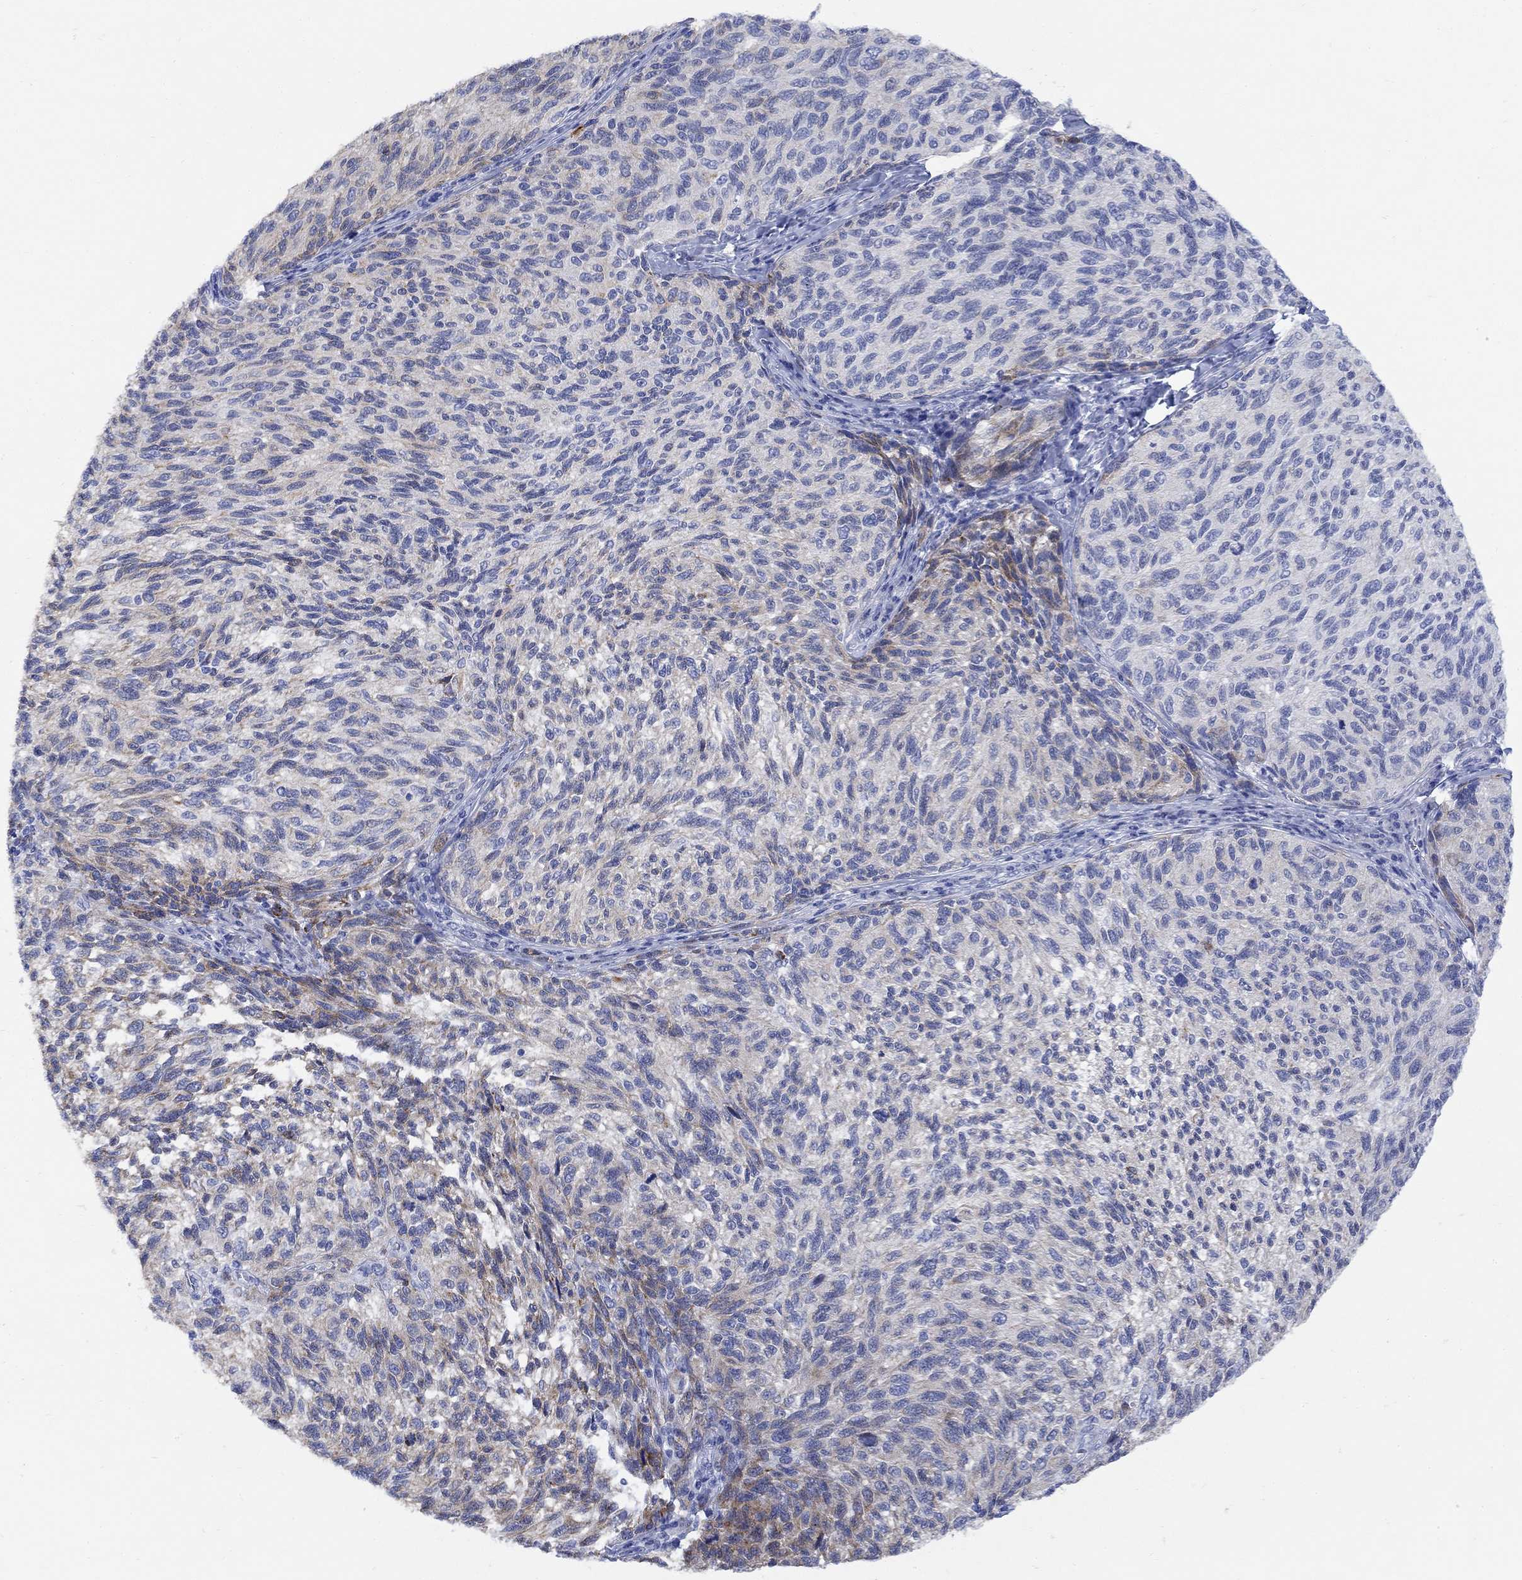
{"staining": {"intensity": "weak", "quantity": "25%-75%", "location": "cytoplasmic/membranous"}, "tissue": "melanoma", "cell_type": "Tumor cells", "image_type": "cancer", "snomed": [{"axis": "morphology", "description": "Malignant melanoma, NOS"}, {"axis": "topography", "description": "Skin"}], "caption": "IHC histopathology image of neoplastic tissue: malignant melanoma stained using immunohistochemistry exhibits low levels of weak protein expression localized specifically in the cytoplasmic/membranous of tumor cells, appearing as a cytoplasmic/membranous brown color.", "gene": "MYL1", "patient": {"sex": "female", "age": 73}}